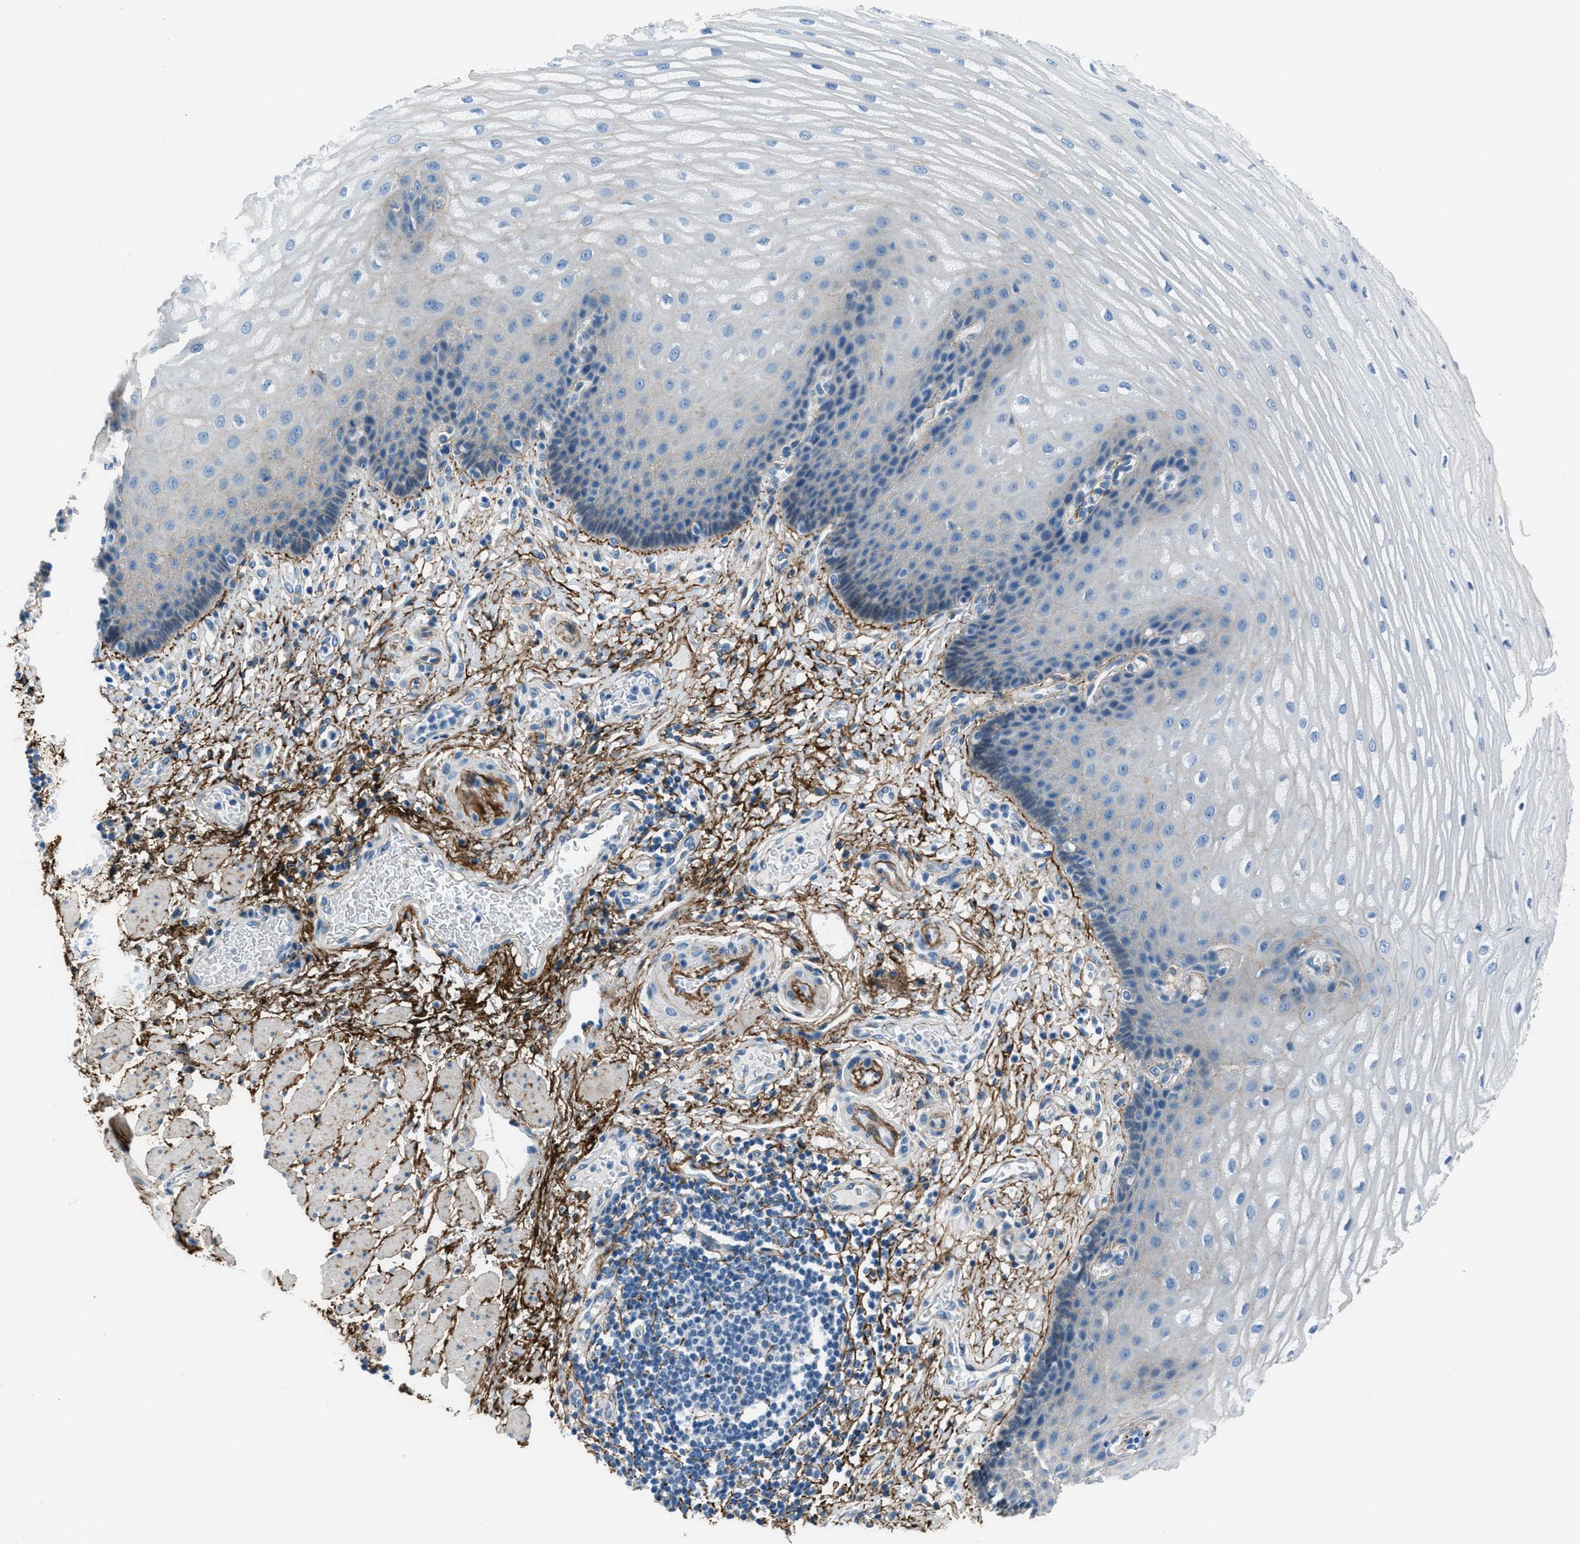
{"staining": {"intensity": "negative", "quantity": "none", "location": "none"}, "tissue": "esophagus", "cell_type": "Squamous epithelial cells", "image_type": "normal", "snomed": [{"axis": "morphology", "description": "Normal tissue, NOS"}, {"axis": "topography", "description": "Esophagus"}], "caption": "A high-resolution micrograph shows IHC staining of unremarkable esophagus, which exhibits no significant expression in squamous epithelial cells.", "gene": "FBN1", "patient": {"sex": "male", "age": 54}}